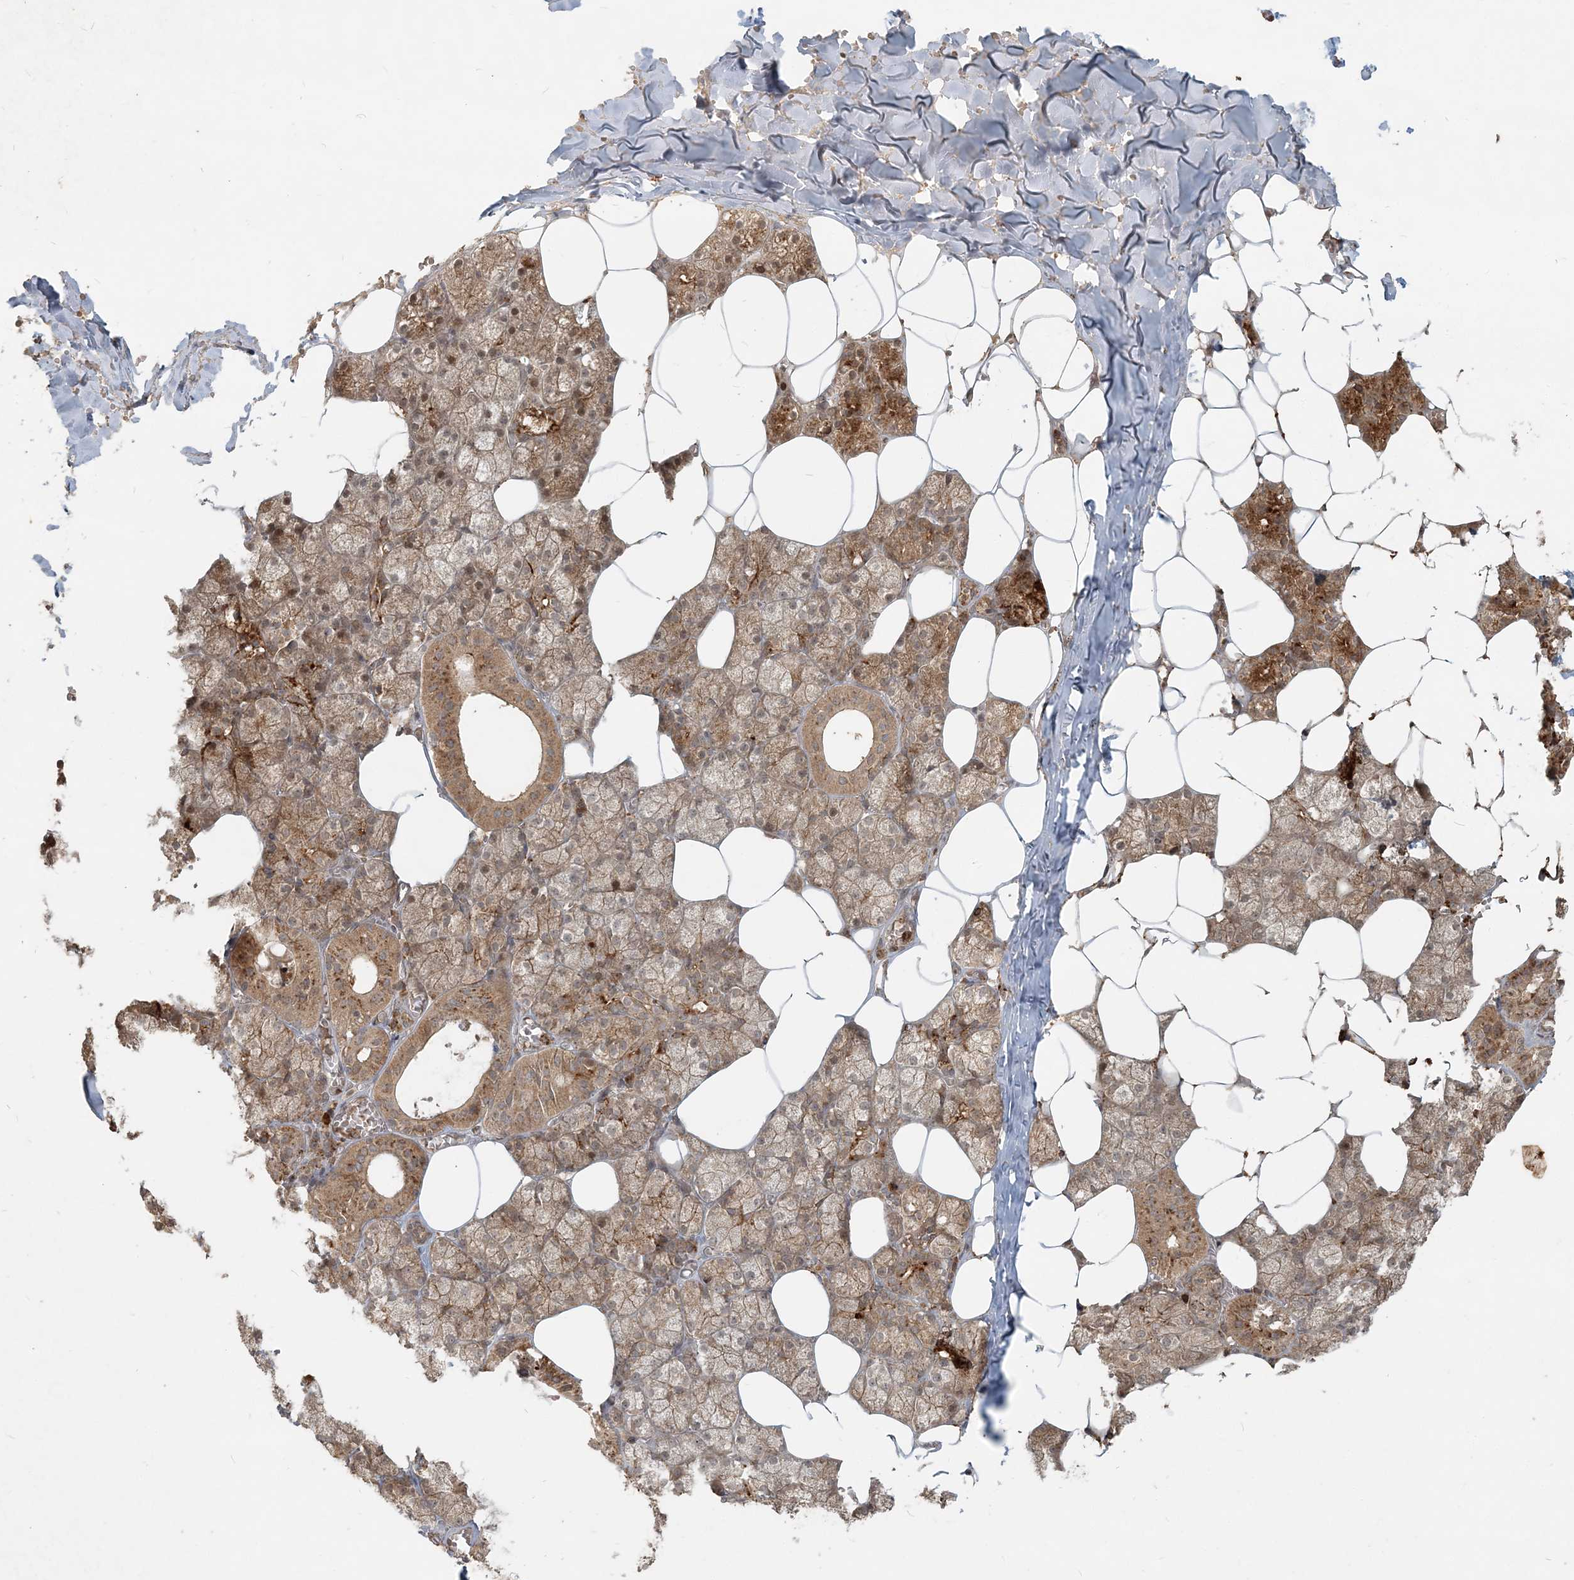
{"staining": {"intensity": "moderate", "quantity": ">75%", "location": "cytoplasmic/membranous"}, "tissue": "salivary gland", "cell_type": "Glandular cells", "image_type": "normal", "snomed": [{"axis": "morphology", "description": "Normal tissue, NOS"}, {"axis": "topography", "description": "Salivary gland"}], "caption": "Immunohistochemical staining of normal salivary gland demonstrates moderate cytoplasmic/membranous protein staining in about >75% of glandular cells. The staining is performed using DAB (3,3'-diaminobenzidine) brown chromogen to label protein expression. The nuclei are counter-stained blue using hematoxylin.", "gene": "NARS1", "patient": {"sex": "male", "age": 62}}